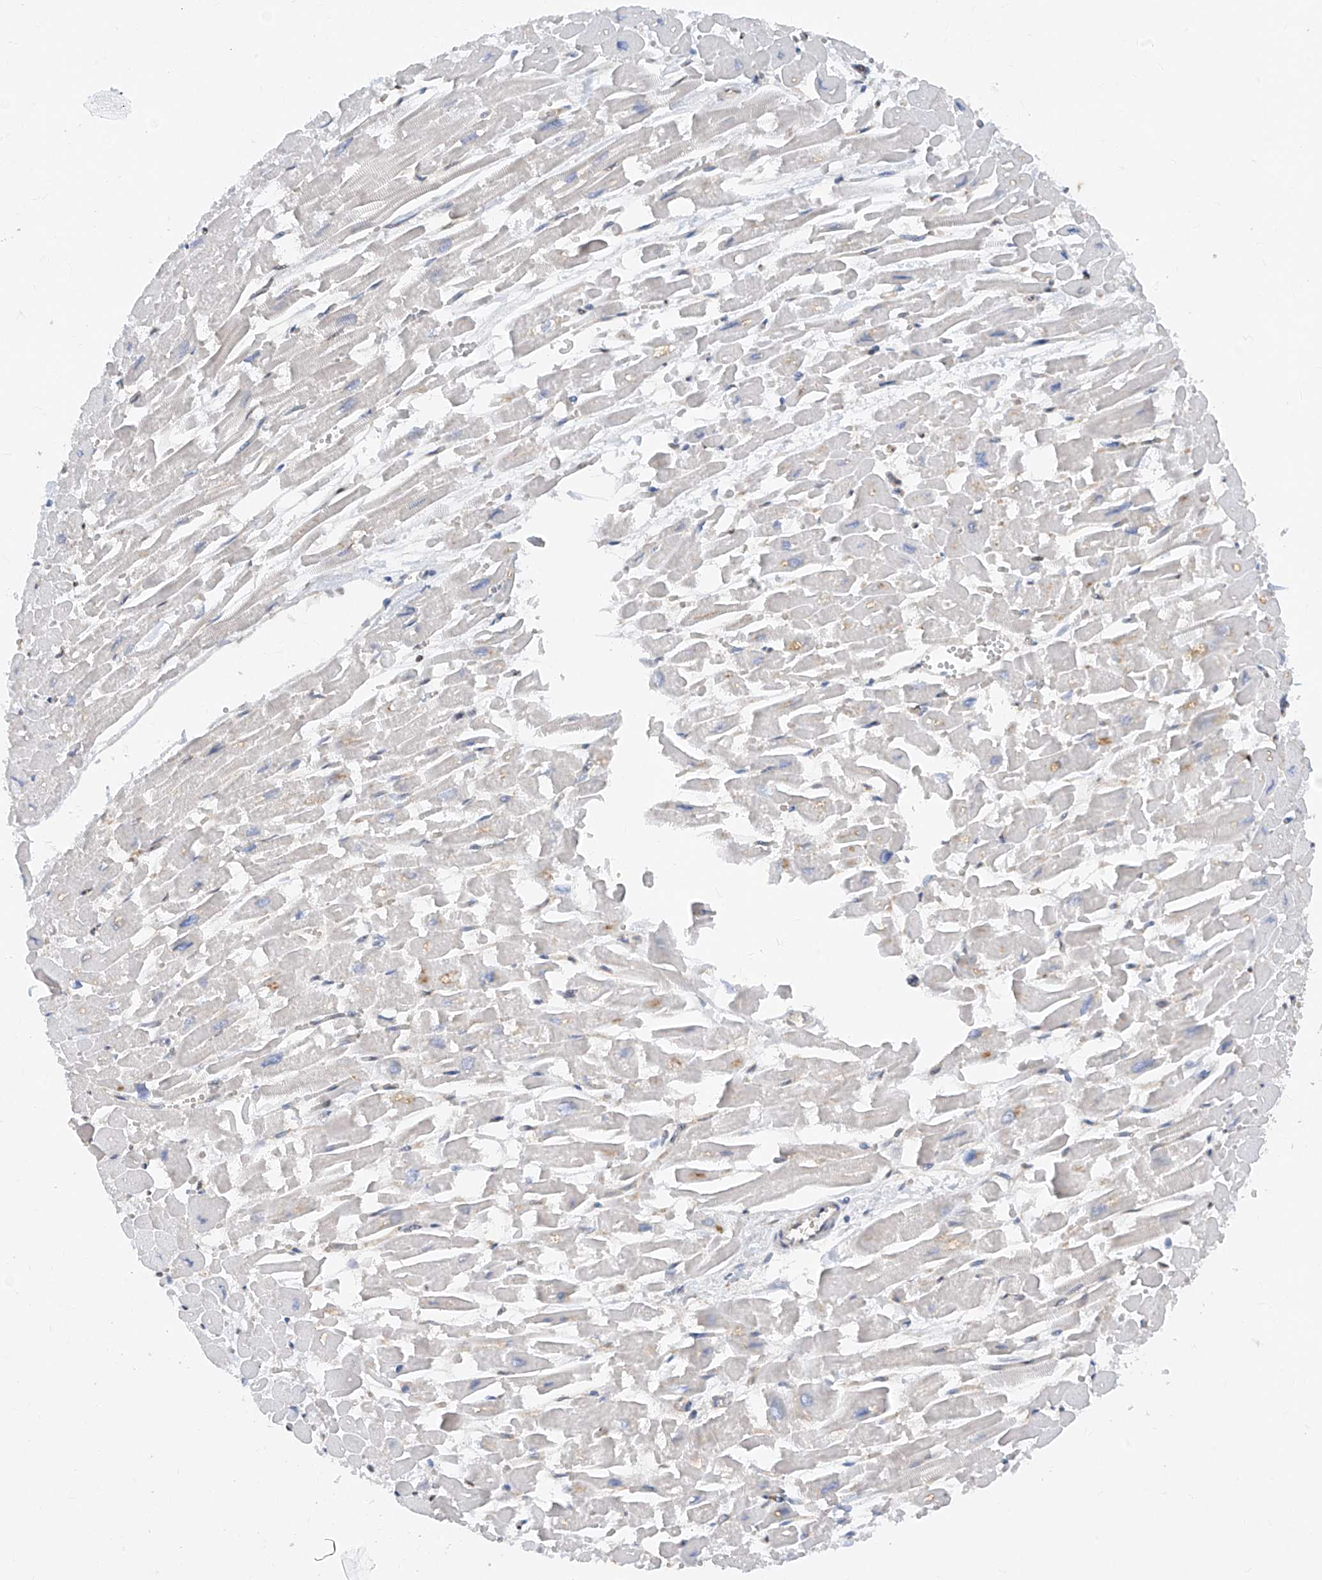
{"staining": {"intensity": "strong", "quantity": "25%-75%", "location": "cytoplasmic/membranous"}, "tissue": "heart muscle", "cell_type": "Cardiomyocytes", "image_type": "normal", "snomed": [{"axis": "morphology", "description": "Normal tissue, NOS"}, {"axis": "topography", "description": "Heart"}], "caption": "The histopathology image displays immunohistochemical staining of unremarkable heart muscle. There is strong cytoplasmic/membranous positivity is appreciated in approximately 25%-75% of cardiomyocytes.", "gene": "ZNF358", "patient": {"sex": "male", "age": 54}}